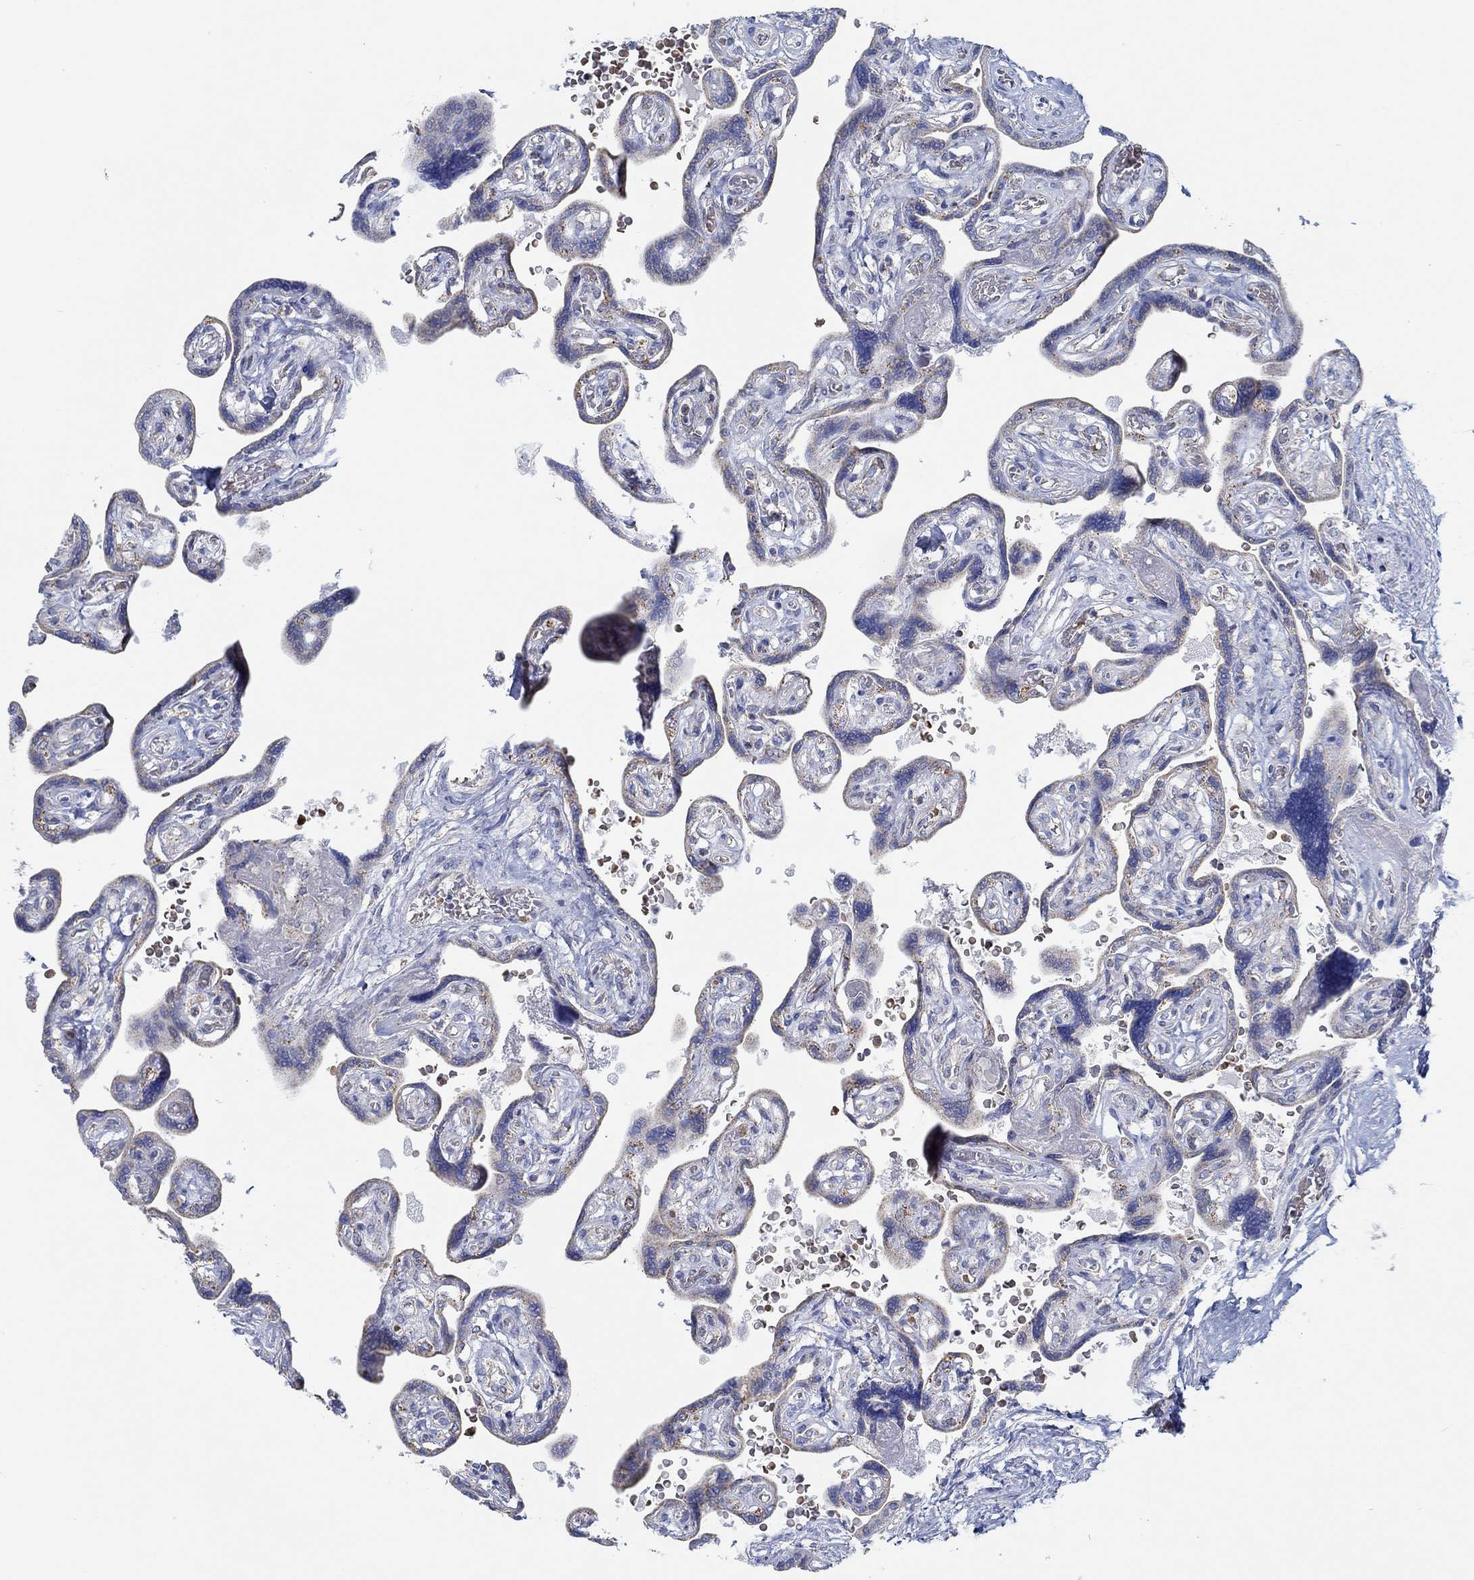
{"staining": {"intensity": "negative", "quantity": "none", "location": "none"}, "tissue": "placenta", "cell_type": "Decidual cells", "image_type": "normal", "snomed": [{"axis": "morphology", "description": "Normal tissue, NOS"}, {"axis": "topography", "description": "Placenta"}], "caption": "Immunohistochemistry histopathology image of unremarkable placenta: placenta stained with DAB (3,3'-diaminobenzidine) reveals no significant protein expression in decidual cells. (DAB (3,3'-diaminobenzidine) immunohistochemistry (IHC) with hematoxylin counter stain).", "gene": "GLOD5", "patient": {"sex": "female", "age": 32}}